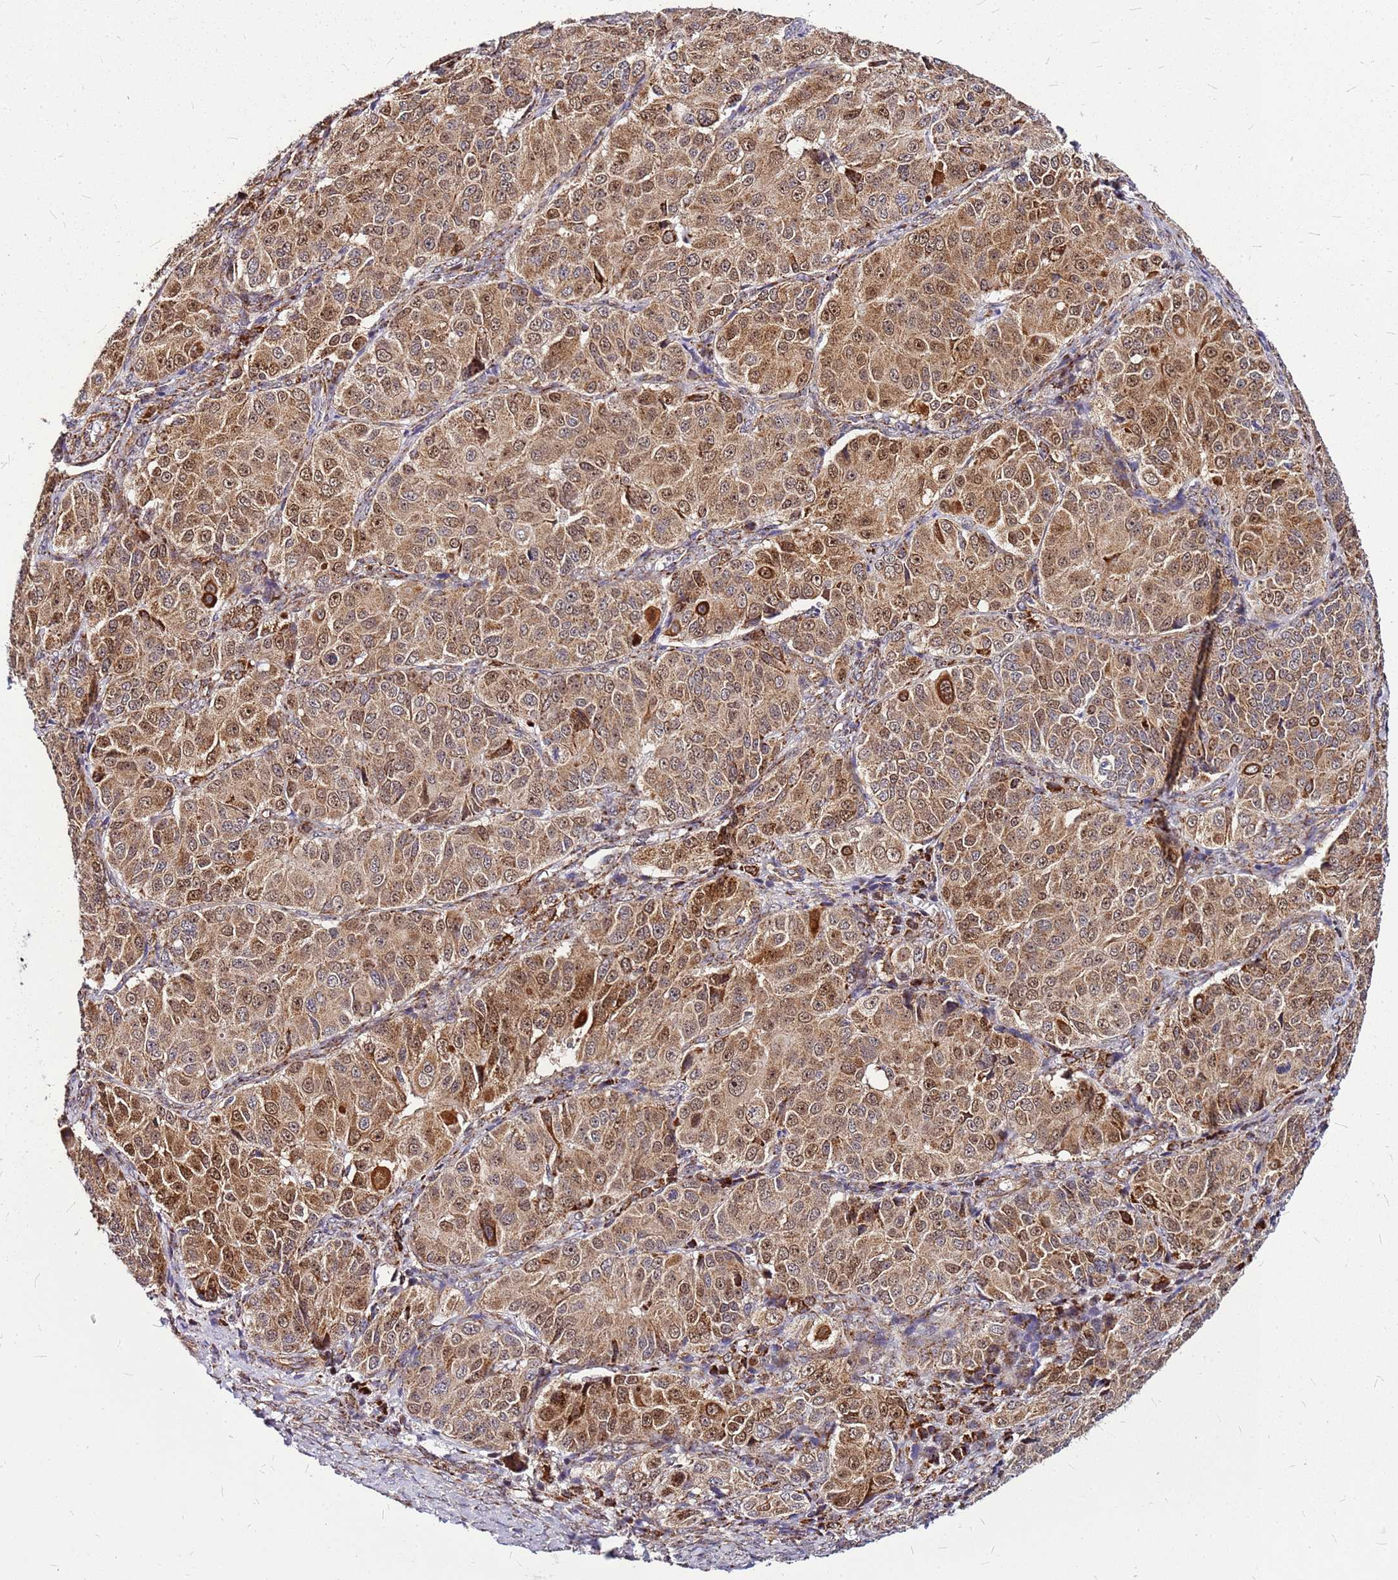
{"staining": {"intensity": "moderate", "quantity": ">75%", "location": "cytoplasmic/membranous,nuclear"}, "tissue": "ovarian cancer", "cell_type": "Tumor cells", "image_type": "cancer", "snomed": [{"axis": "morphology", "description": "Carcinoma, endometroid"}, {"axis": "topography", "description": "Ovary"}], "caption": "A medium amount of moderate cytoplasmic/membranous and nuclear staining is appreciated in approximately >75% of tumor cells in ovarian cancer (endometroid carcinoma) tissue.", "gene": "OR51T1", "patient": {"sex": "female", "age": 51}}